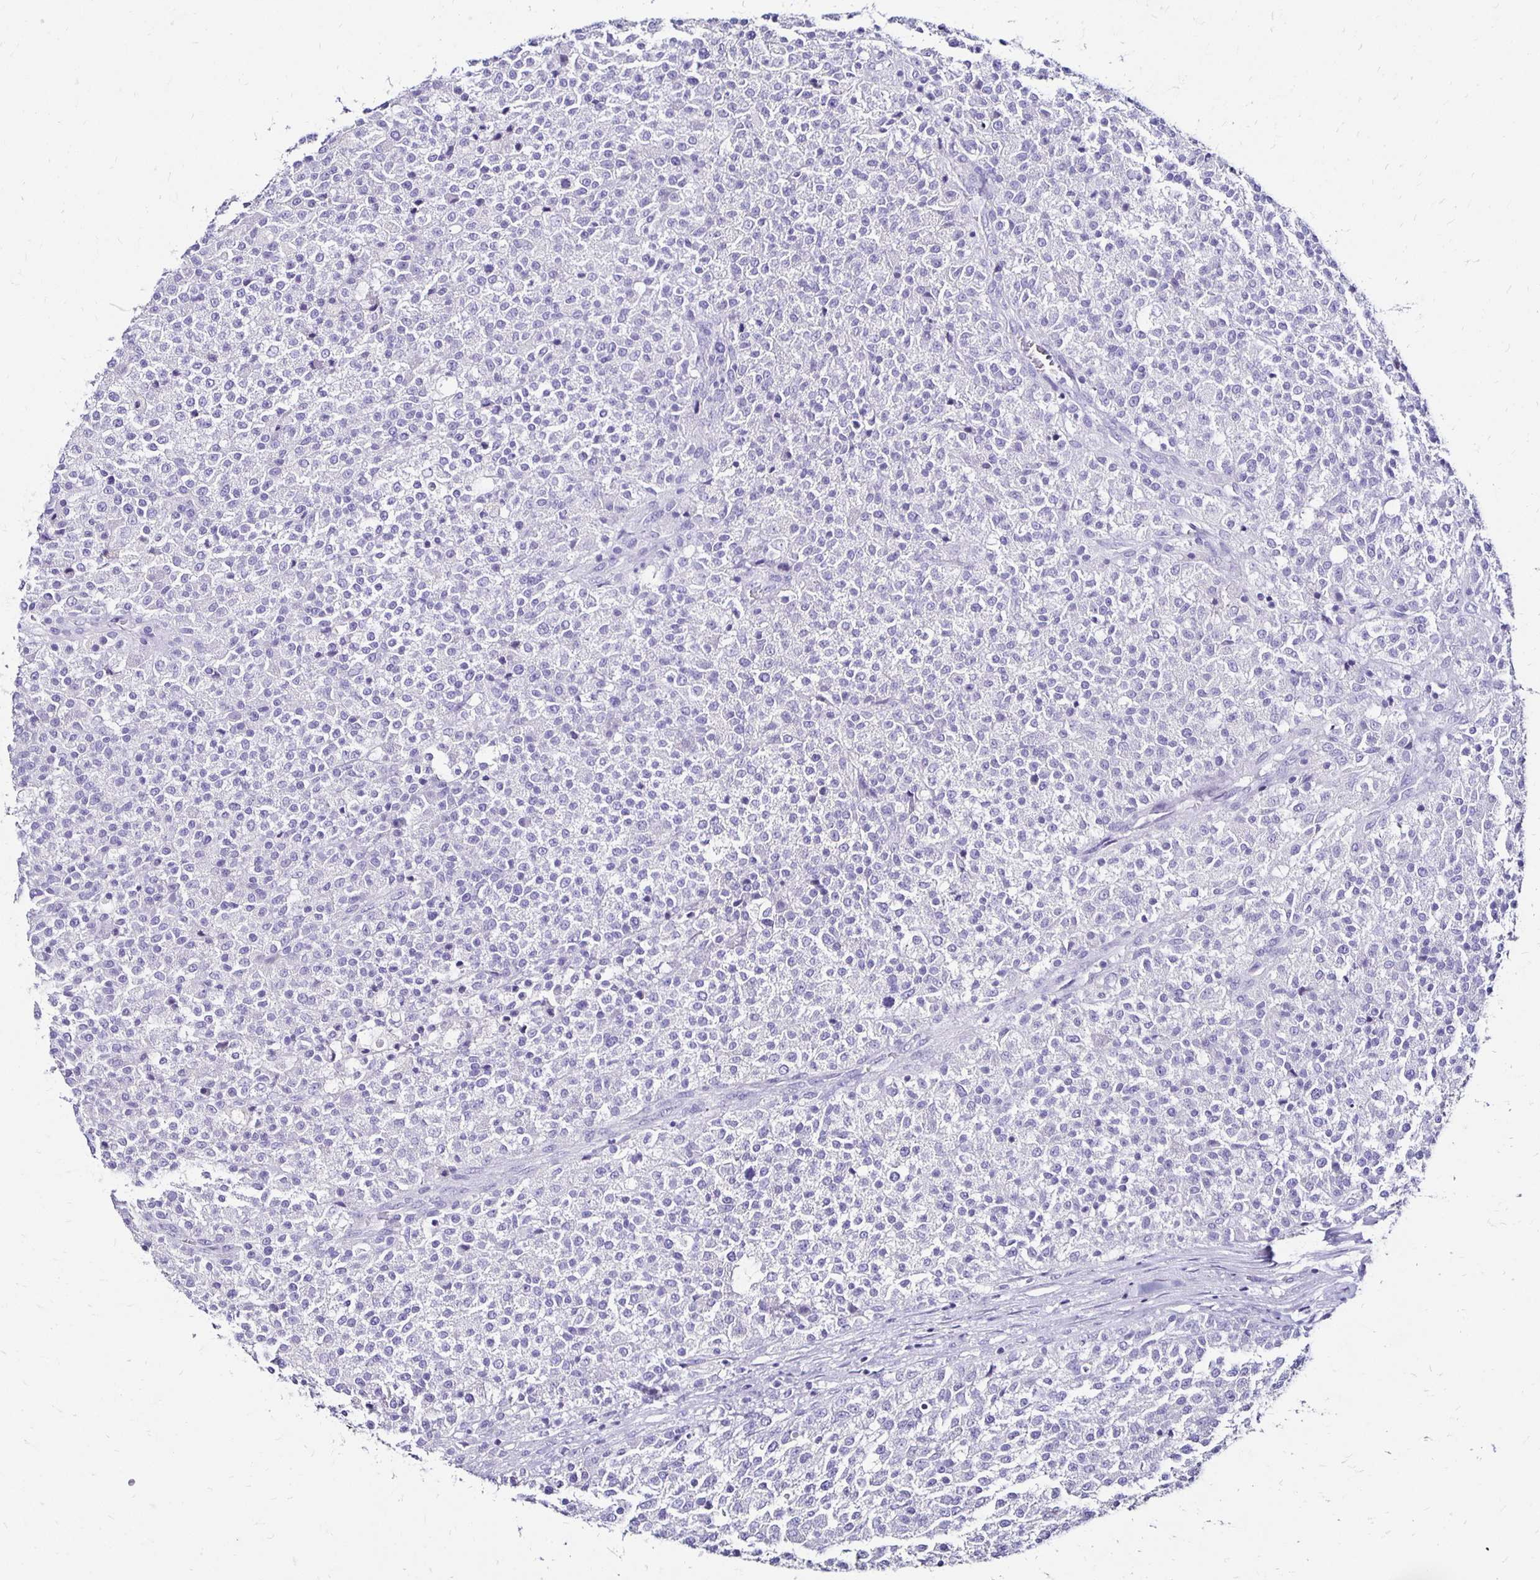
{"staining": {"intensity": "negative", "quantity": "none", "location": "none"}, "tissue": "testis cancer", "cell_type": "Tumor cells", "image_type": "cancer", "snomed": [{"axis": "morphology", "description": "Seminoma, NOS"}, {"axis": "topography", "description": "Testis"}], "caption": "Image shows no significant protein staining in tumor cells of testis seminoma. (IHC, brightfield microscopy, high magnification).", "gene": "KCNT1", "patient": {"sex": "male", "age": 59}}